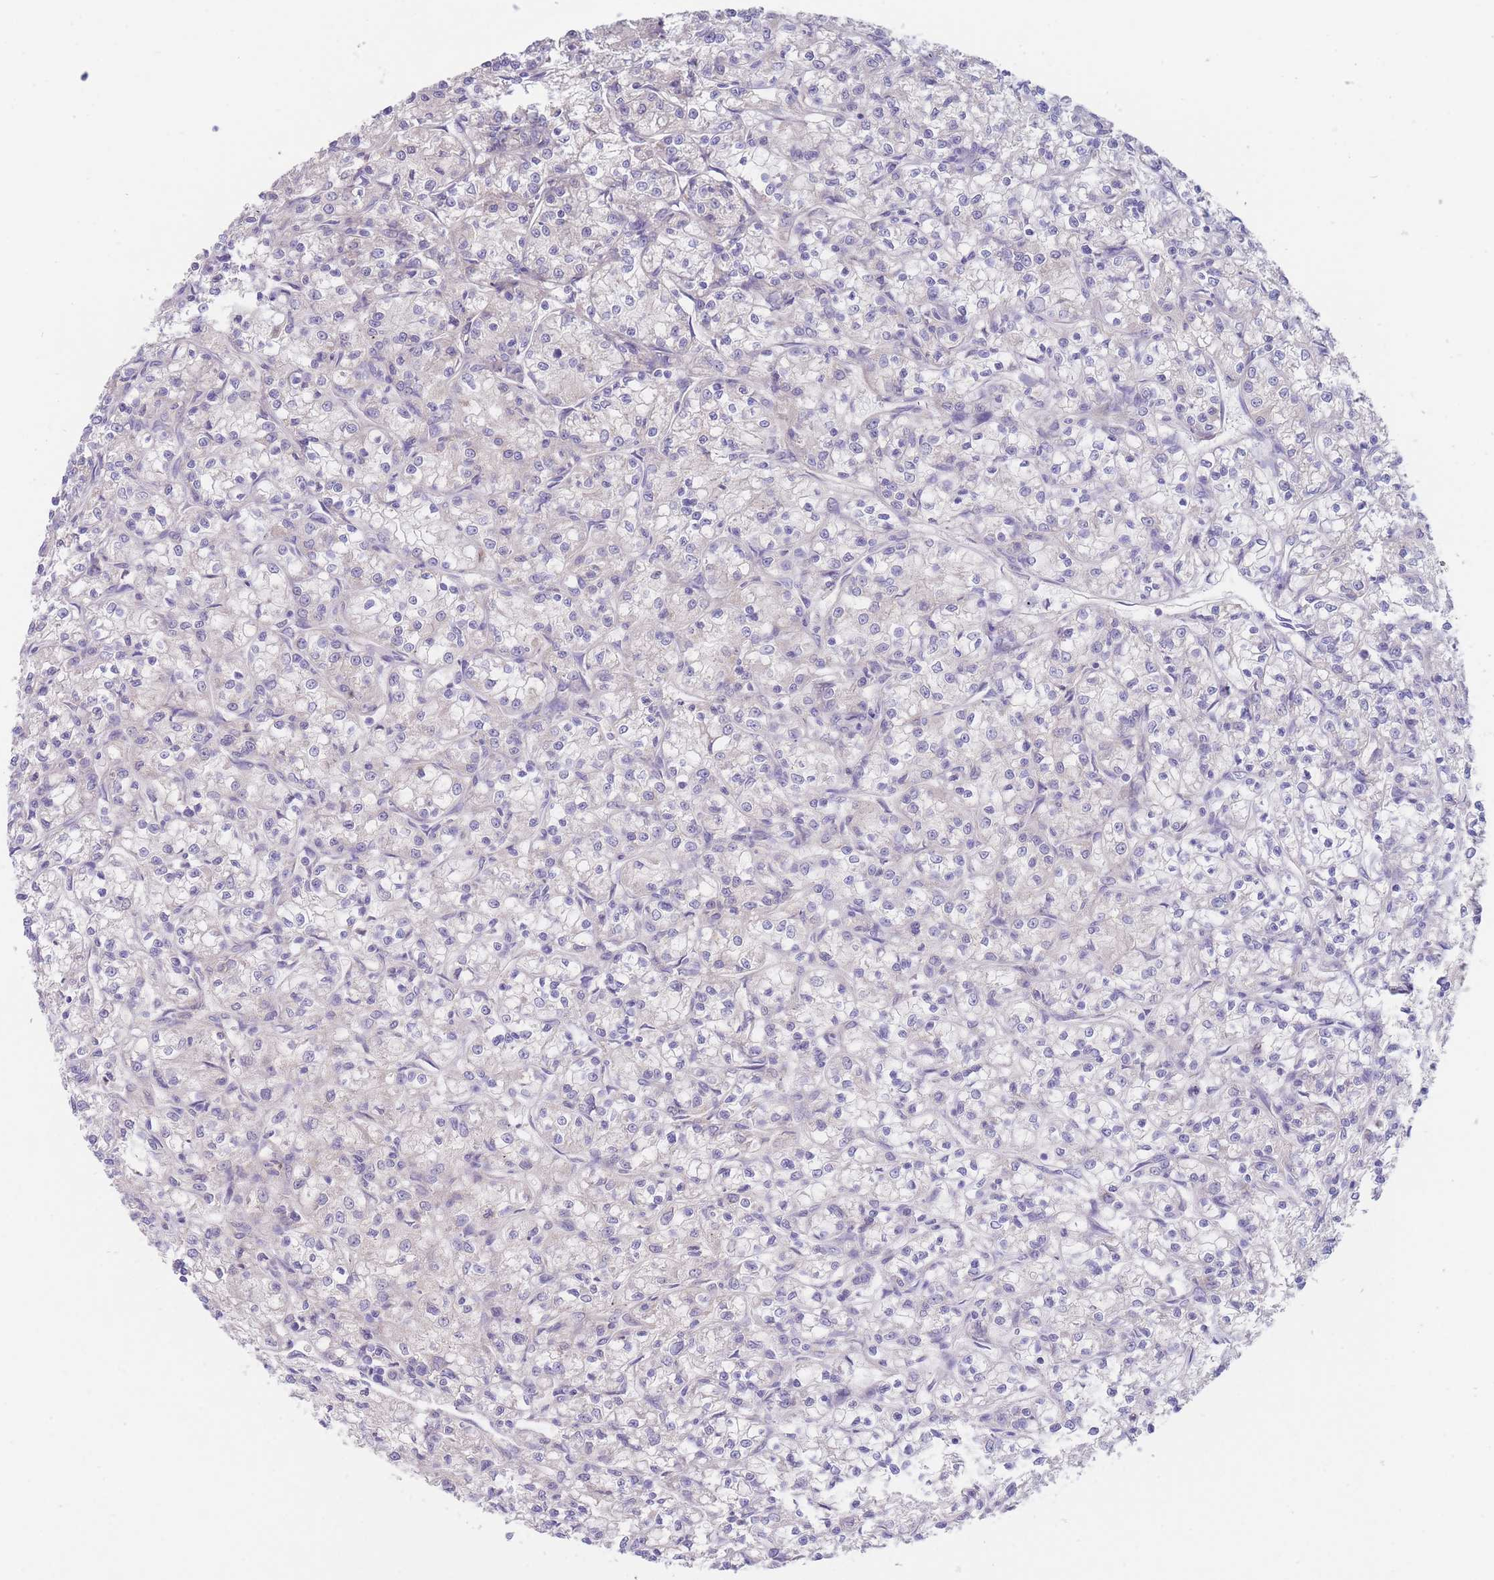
{"staining": {"intensity": "negative", "quantity": "none", "location": "none"}, "tissue": "renal cancer", "cell_type": "Tumor cells", "image_type": "cancer", "snomed": [{"axis": "morphology", "description": "Adenocarcinoma, NOS"}, {"axis": "topography", "description": "Kidney"}], "caption": "This is an immunohistochemistry photomicrograph of human adenocarcinoma (renal). There is no staining in tumor cells.", "gene": "ZNF281", "patient": {"sex": "female", "age": 59}}